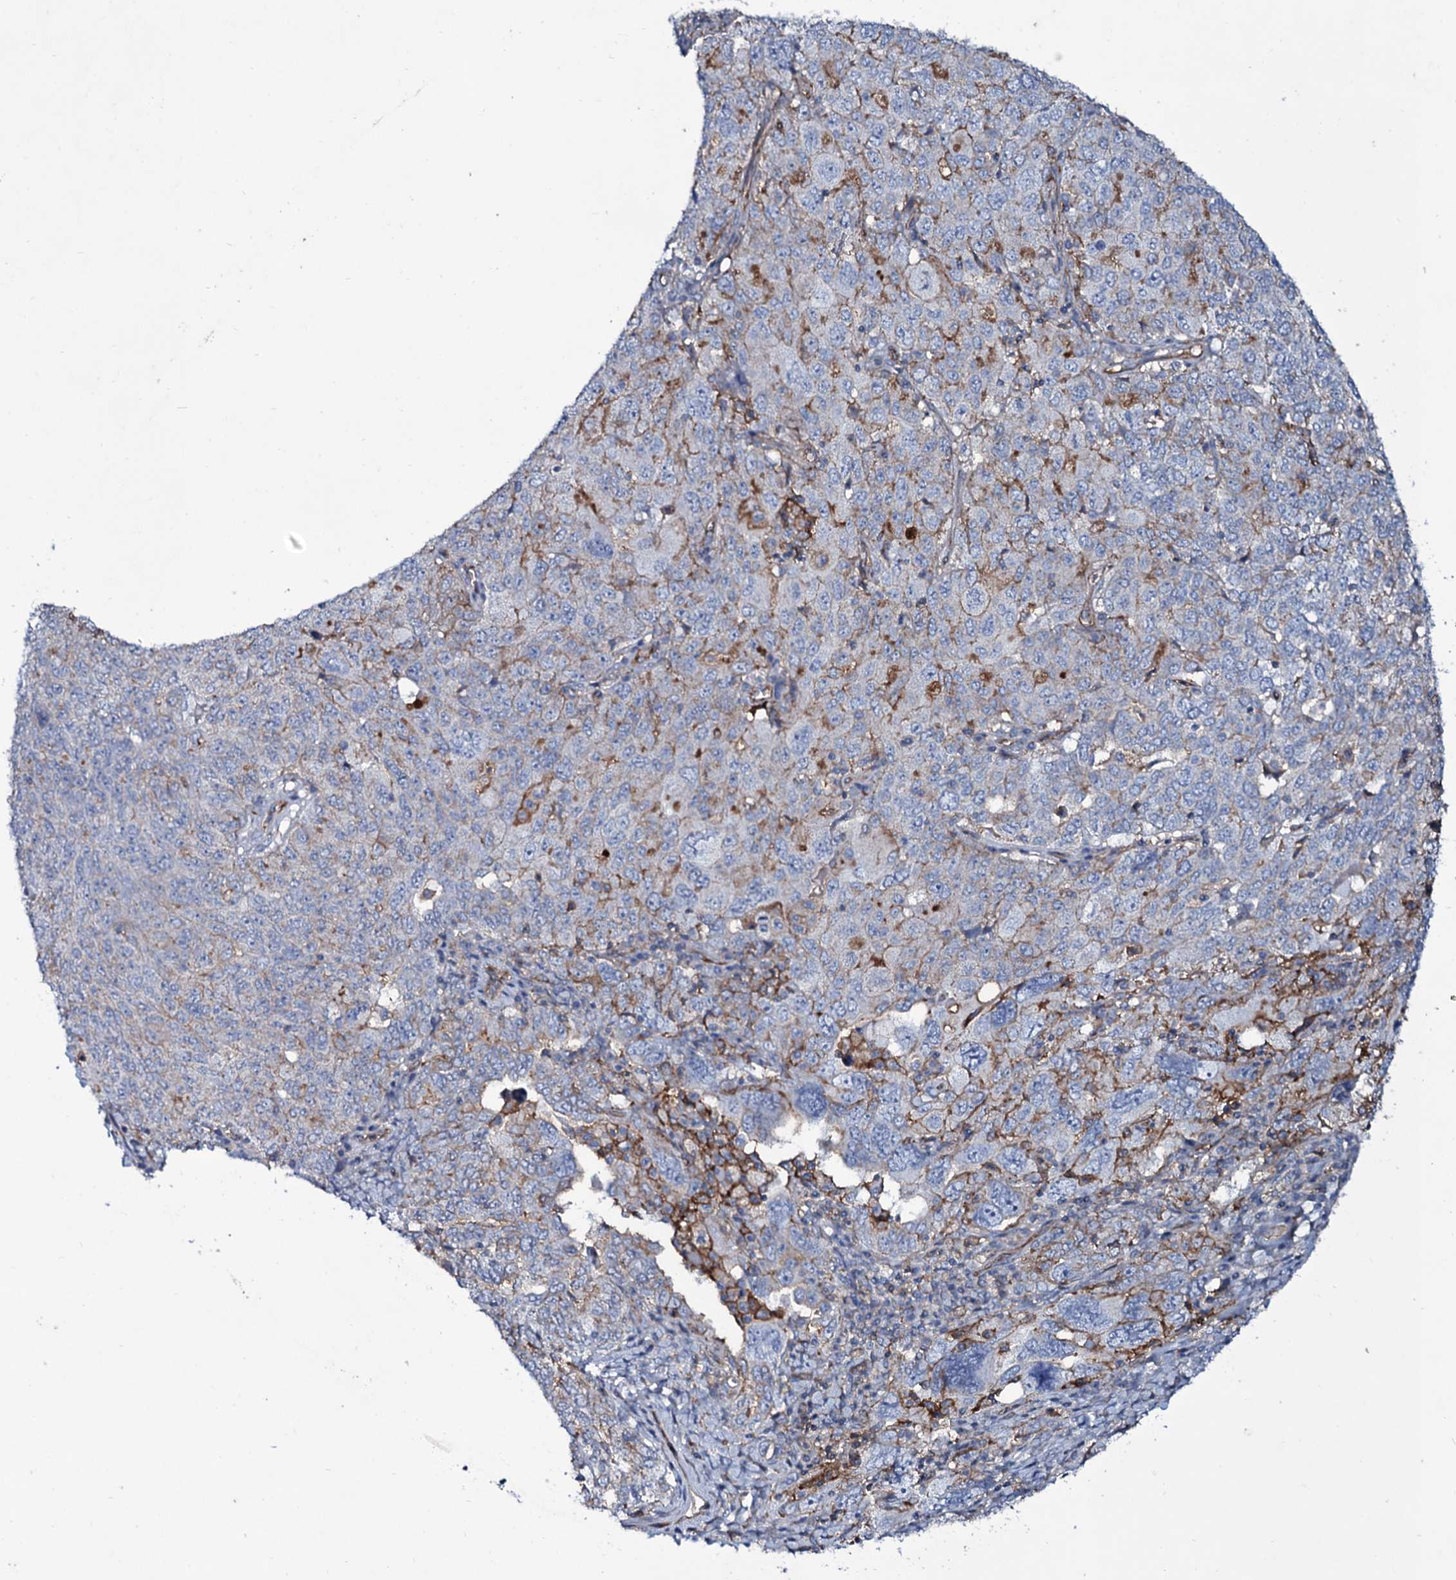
{"staining": {"intensity": "moderate", "quantity": "<25%", "location": "cytoplasmic/membranous"}, "tissue": "ovarian cancer", "cell_type": "Tumor cells", "image_type": "cancer", "snomed": [{"axis": "morphology", "description": "Carcinoma, endometroid"}, {"axis": "topography", "description": "Ovary"}], "caption": "Human endometroid carcinoma (ovarian) stained with a brown dye exhibits moderate cytoplasmic/membranous positive staining in about <25% of tumor cells.", "gene": "SNAP23", "patient": {"sex": "female", "age": 62}}